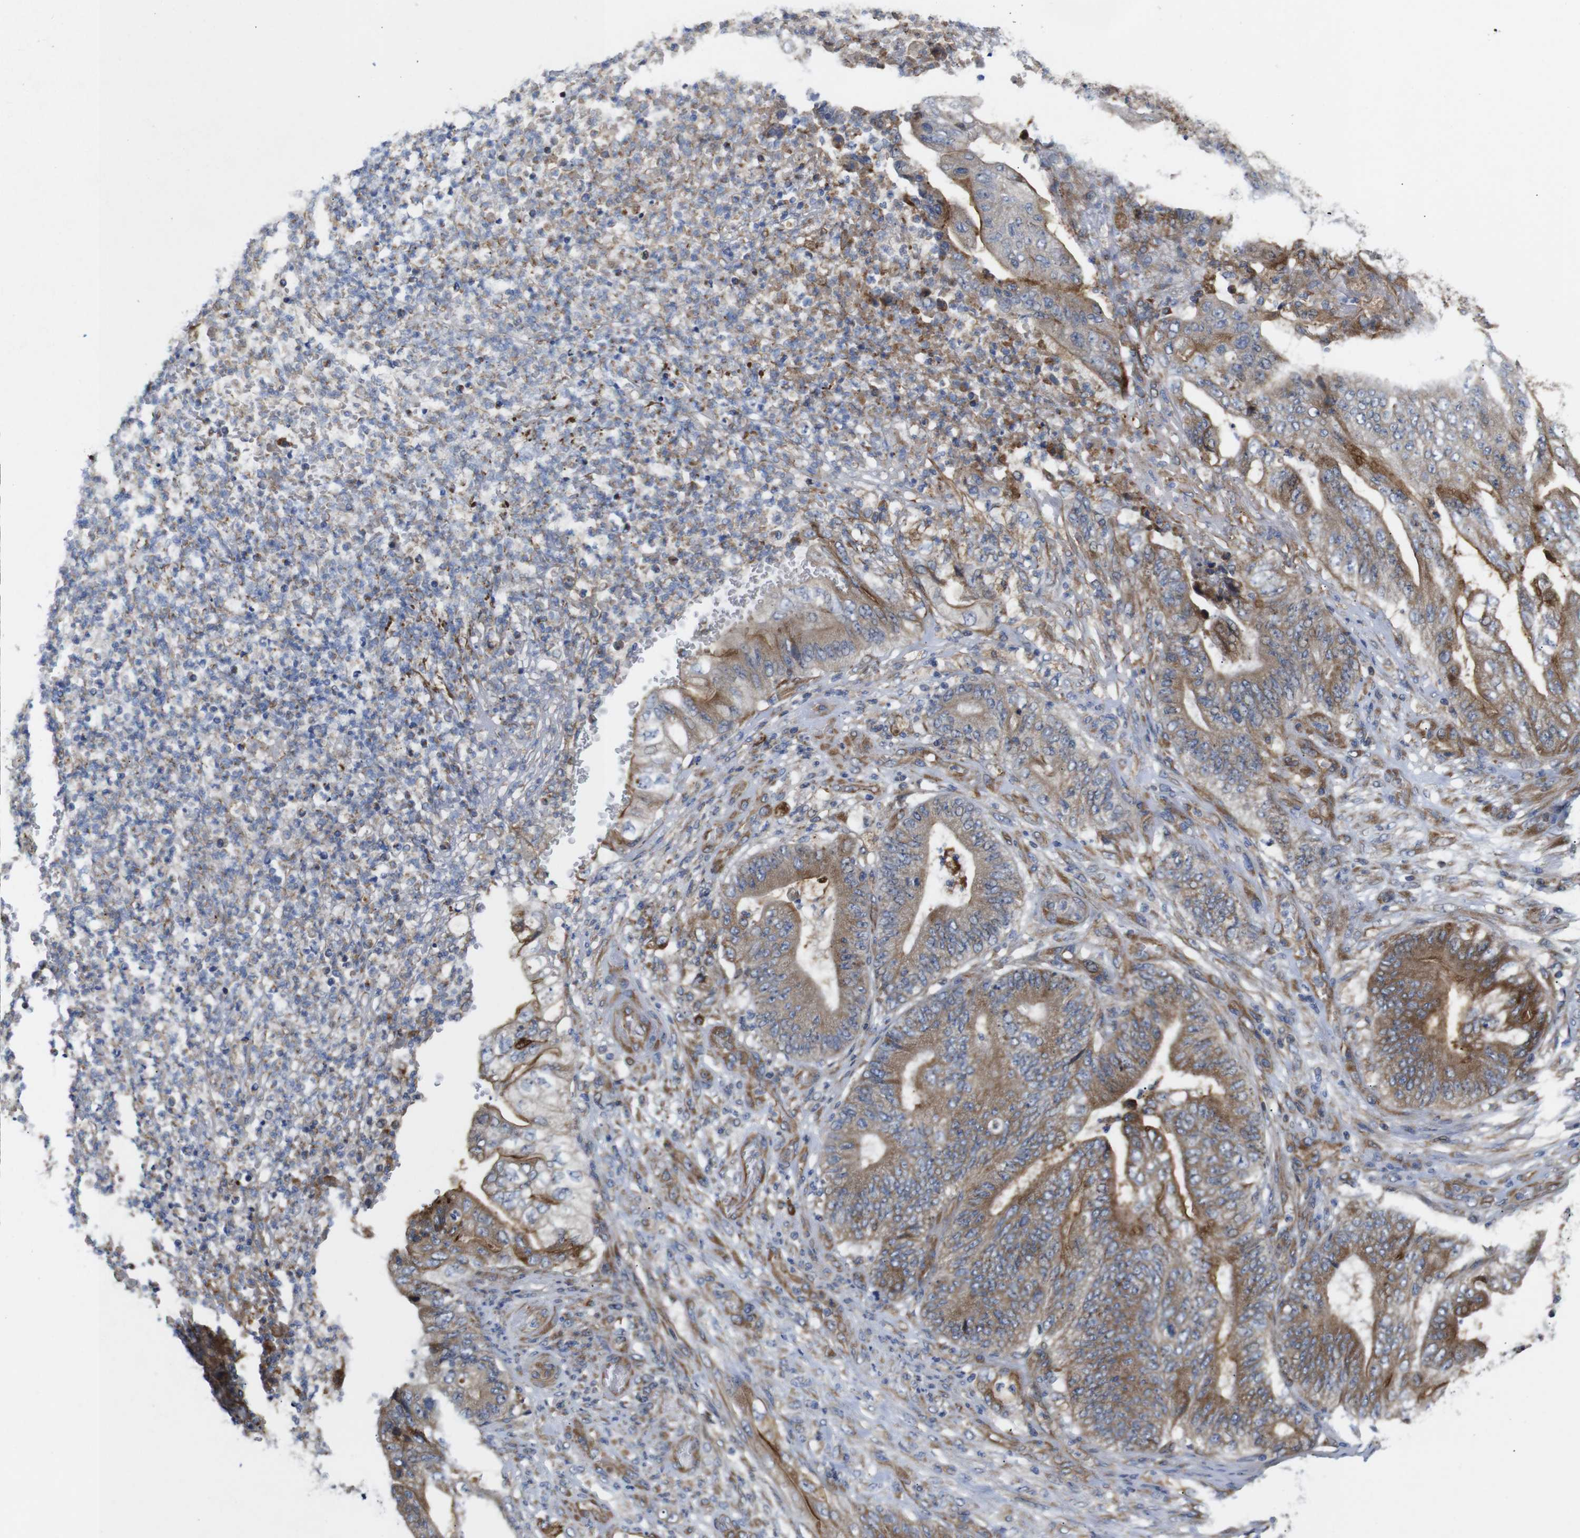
{"staining": {"intensity": "moderate", "quantity": ">75%", "location": "cytoplasmic/membranous"}, "tissue": "stomach cancer", "cell_type": "Tumor cells", "image_type": "cancer", "snomed": [{"axis": "morphology", "description": "Adenocarcinoma, NOS"}, {"axis": "topography", "description": "Stomach"}], "caption": "Adenocarcinoma (stomach) stained with a protein marker reveals moderate staining in tumor cells.", "gene": "POMK", "patient": {"sex": "female", "age": 73}}